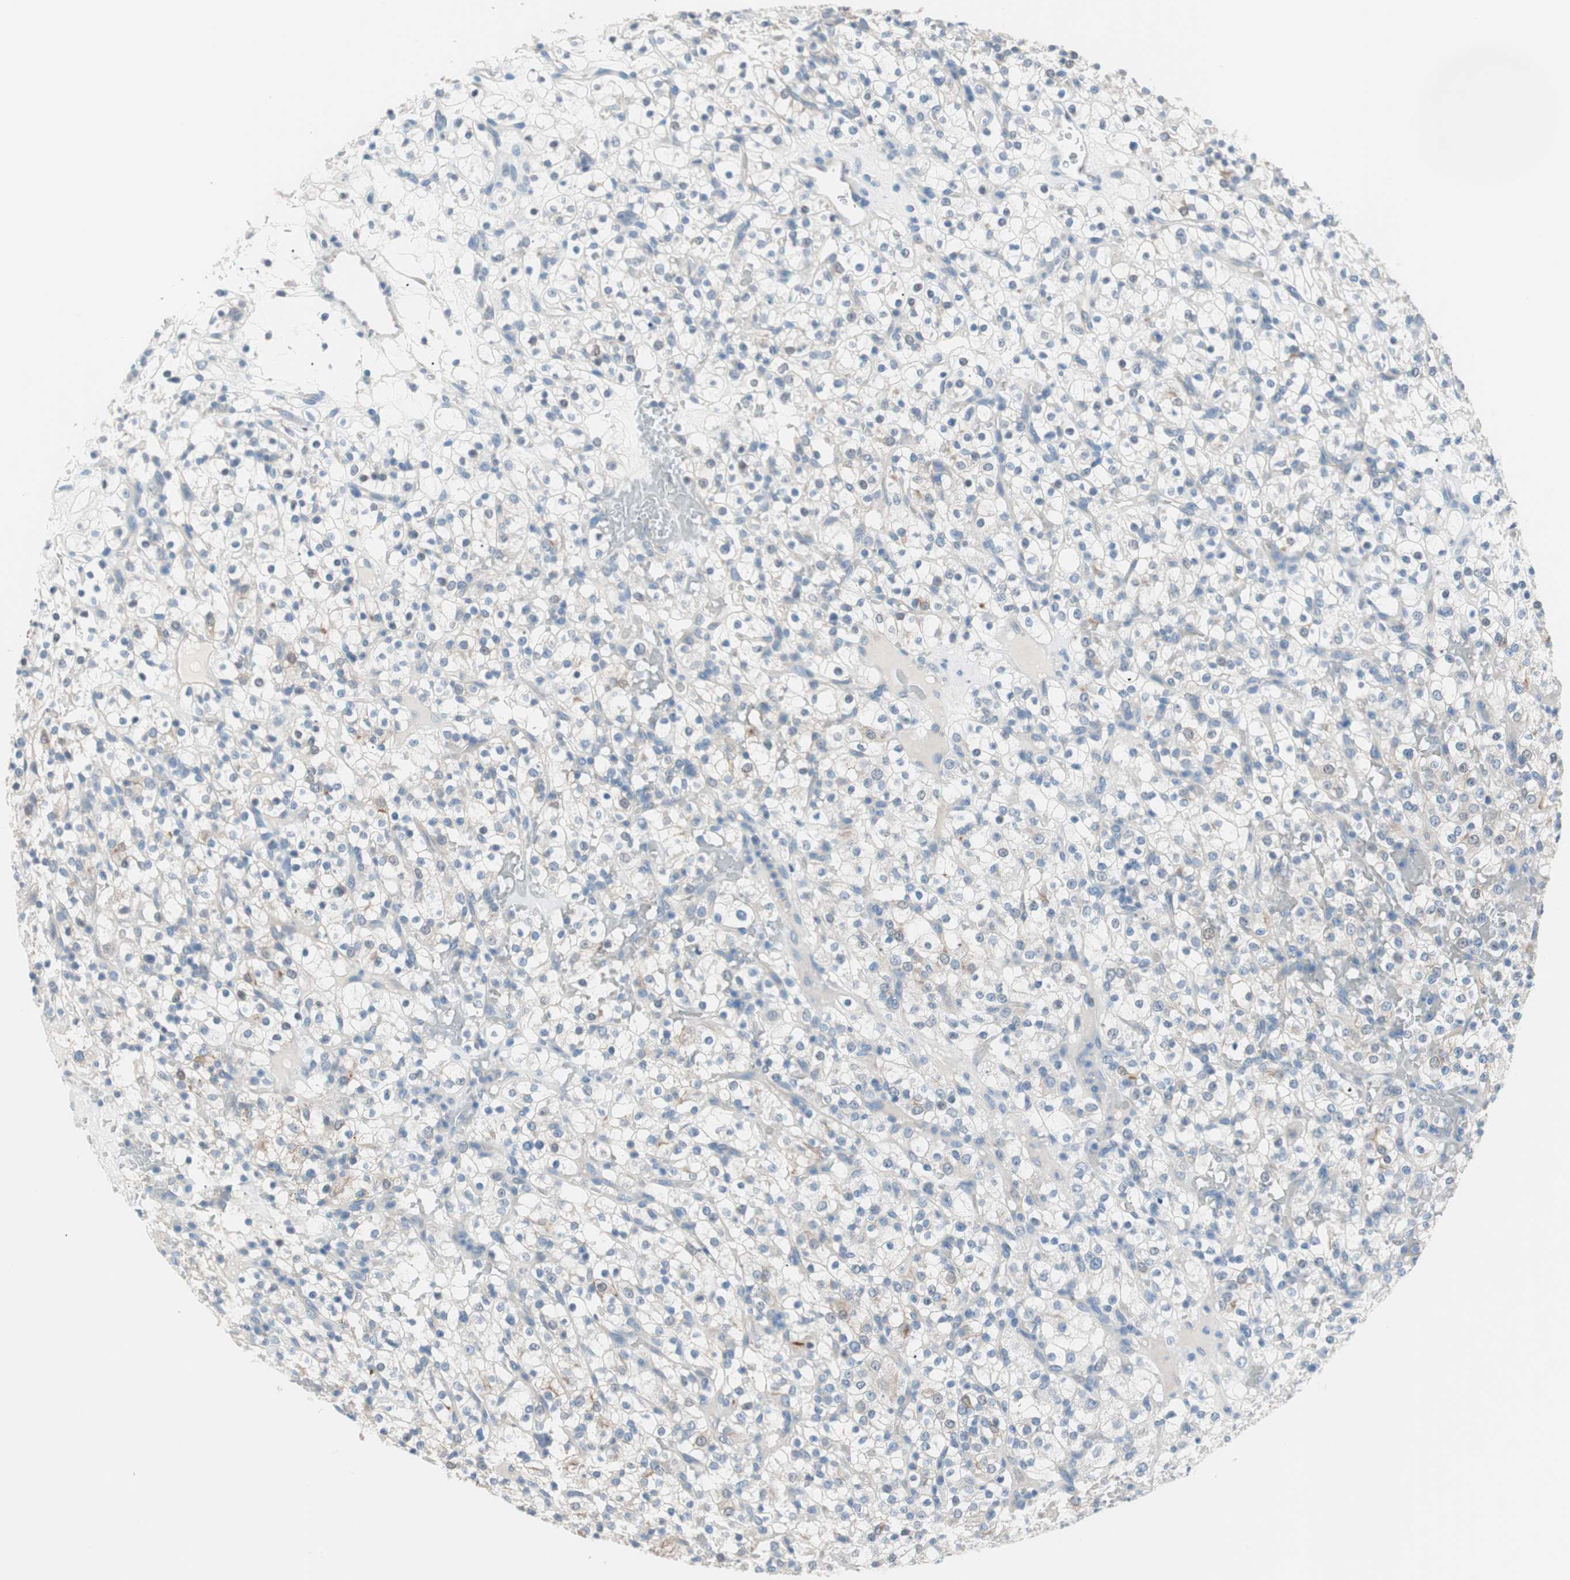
{"staining": {"intensity": "weak", "quantity": "<25%", "location": "cytoplasmic/membranous"}, "tissue": "renal cancer", "cell_type": "Tumor cells", "image_type": "cancer", "snomed": [{"axis": "morphology", "description": "Normal tissue, NOS"}, {"axis": "morphology", "description": "Adenocarcinoma, NOS"}, {"axis": "topography", "description": "Kidney"}], "caption": "Immunohistochemical staining of renal cancer demonstrates no significant expression in tumor cells.", "gene": "VIL1", "patient": {"sex": "female", "age": 72}}